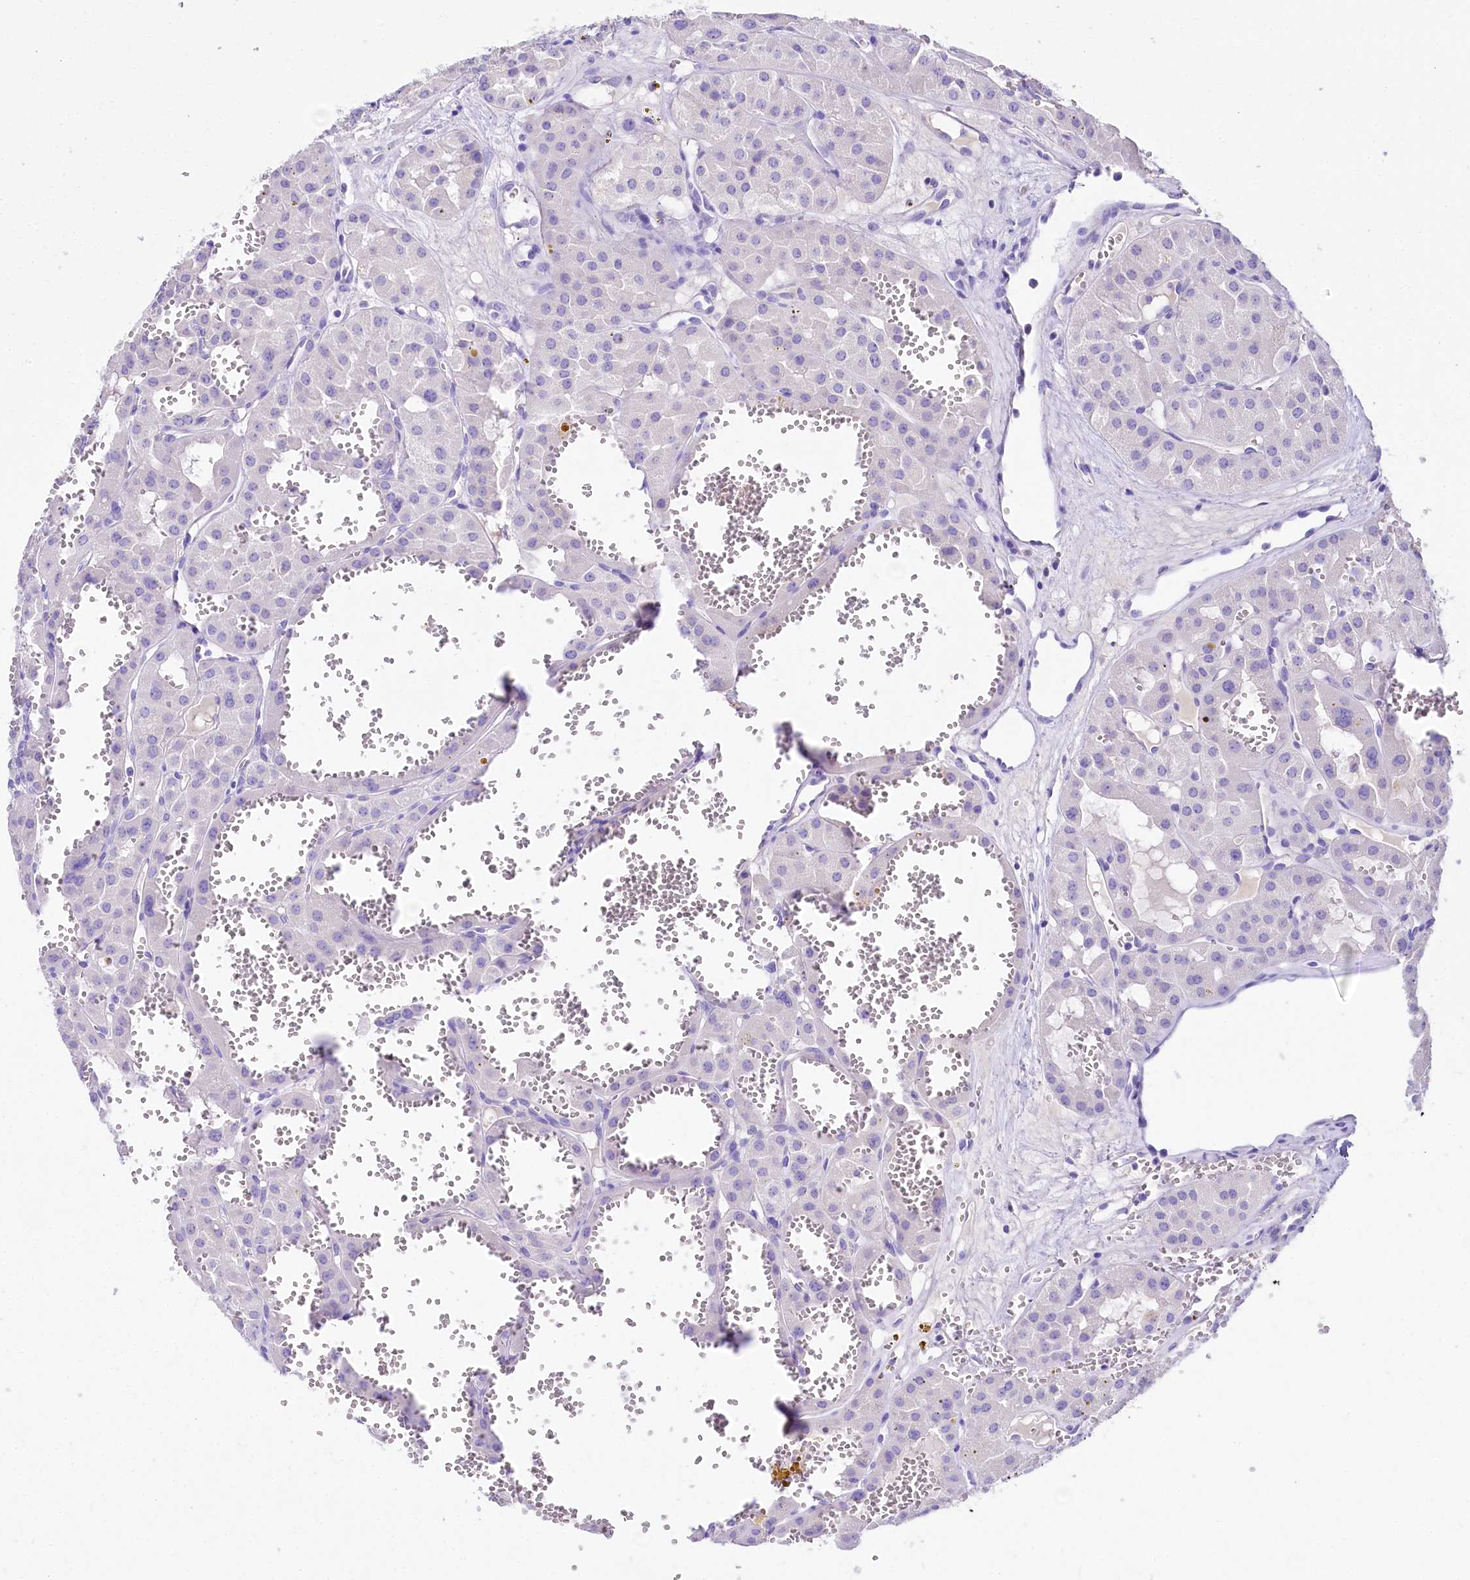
{"staining": {"intensity": "negative", "quantity": "none", "location": "none"}, "tissue": "renal cancer", "cell_type": "Tumor cells", "image_type": "cancer", "snomed": [{"axis": "morphology", "description": "Carcinoma, NOS"}, {"axis": "topography", "description": "Kidney"}], "caption": "This photomicrograph is of renal cancer stained with immunohistochemistry (IHC) to label a protein in brown with the nuclei are counter-stained blue. There is no expression in tumor cells.", "gene": "A2ML1", "patient": {"sex": "female", "age": 75}}